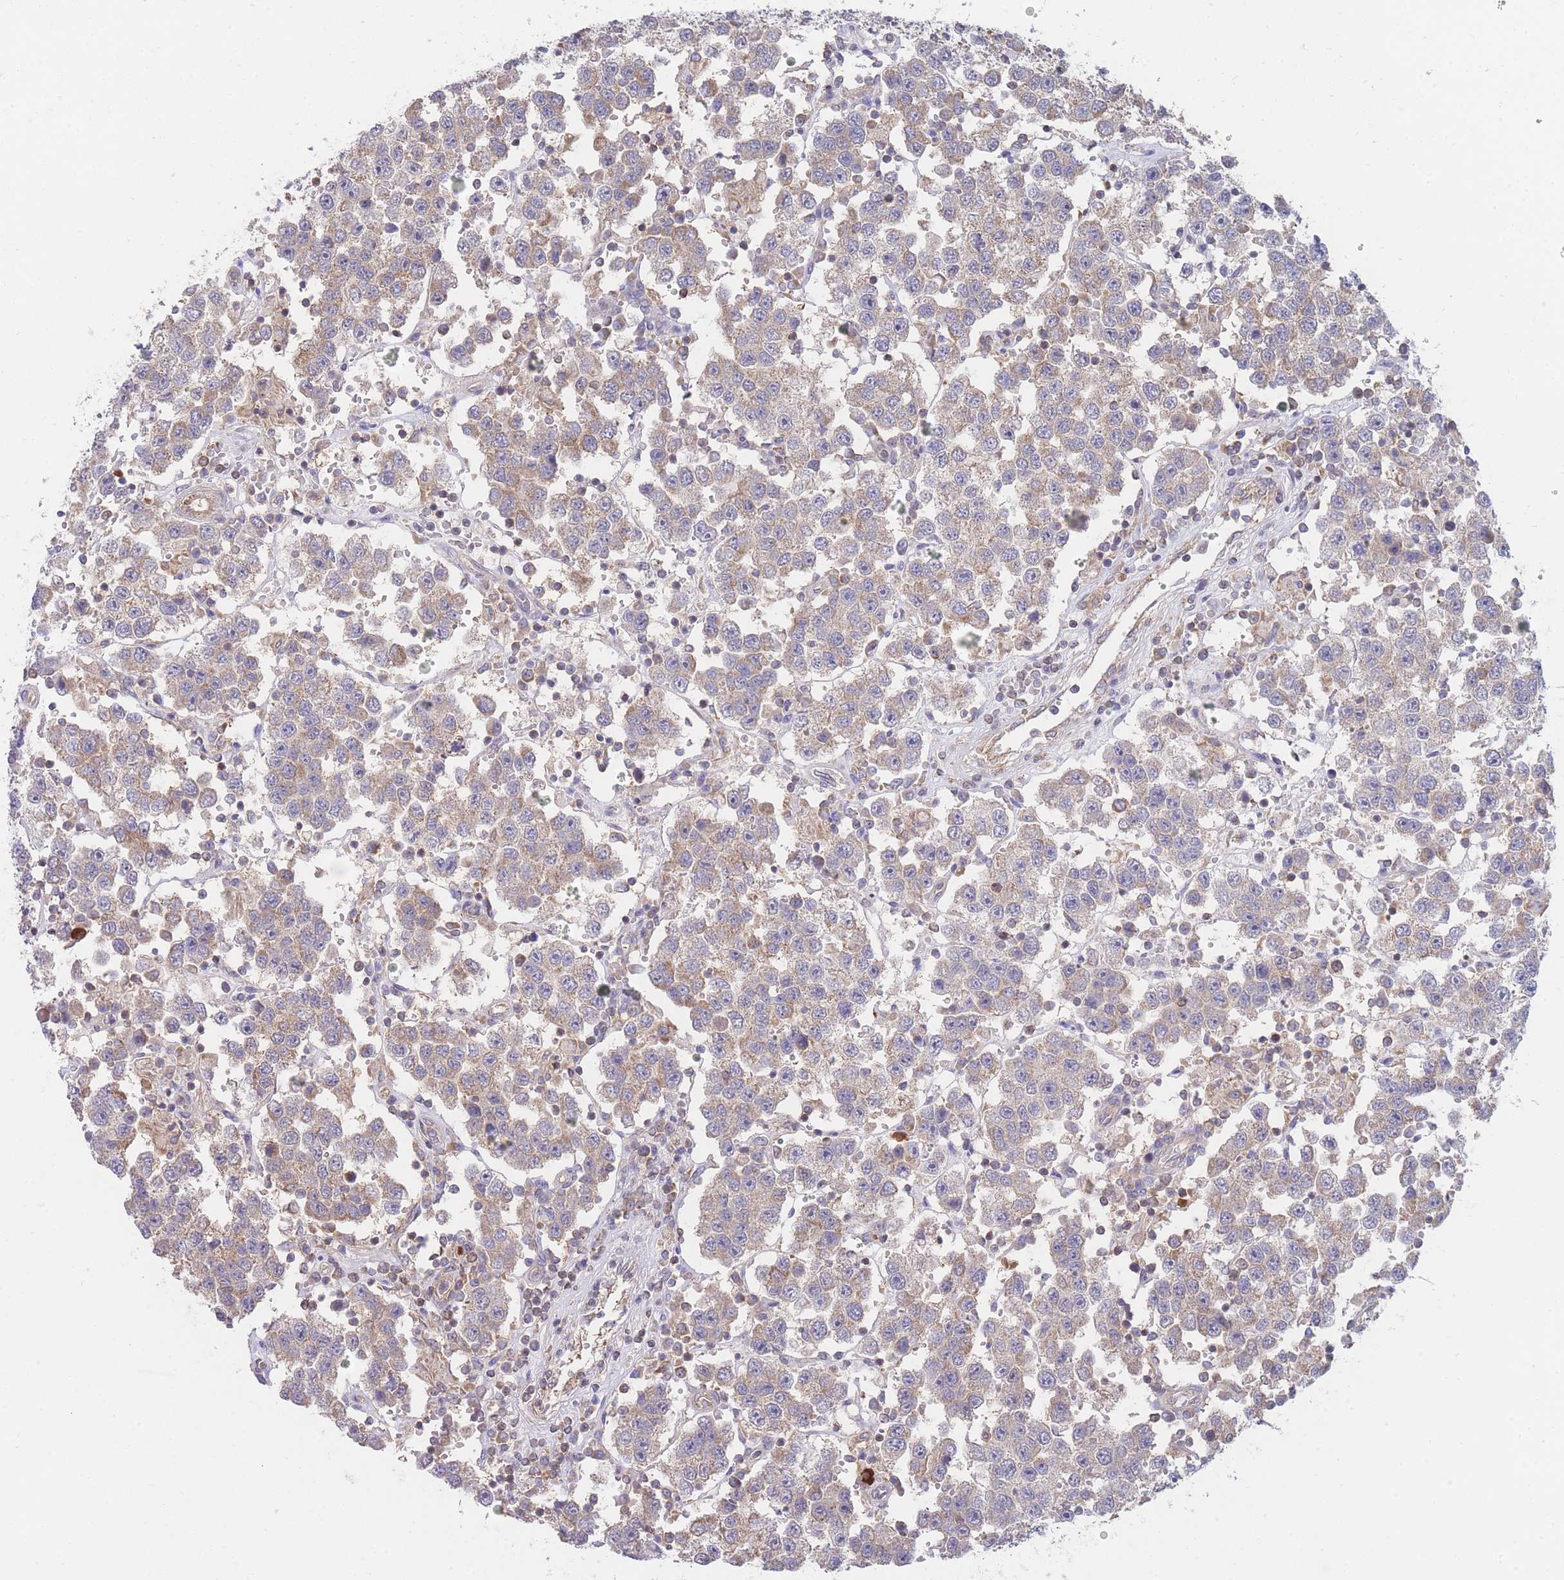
{"staining": {"intensity": "weak", "quantity": "25%-75%", "location": "cytoplasmic/membranous"}, "tissue": "testis cancer", "cell_type": "Tumor cells", "image_type": "cancer", "snomed": [{"axis": "morphology", "description": "Seminoma, NOS"}, {"axis": "topography", "description": "Testis"}], "caption": "This is an image of IHC staining of testis cancer (seminoma), which shows weak staining in the cytoplasmic/membranous of tumor cells.", "gene": "MRPS18B", "patient": {"sex": "male", "age": 37}}